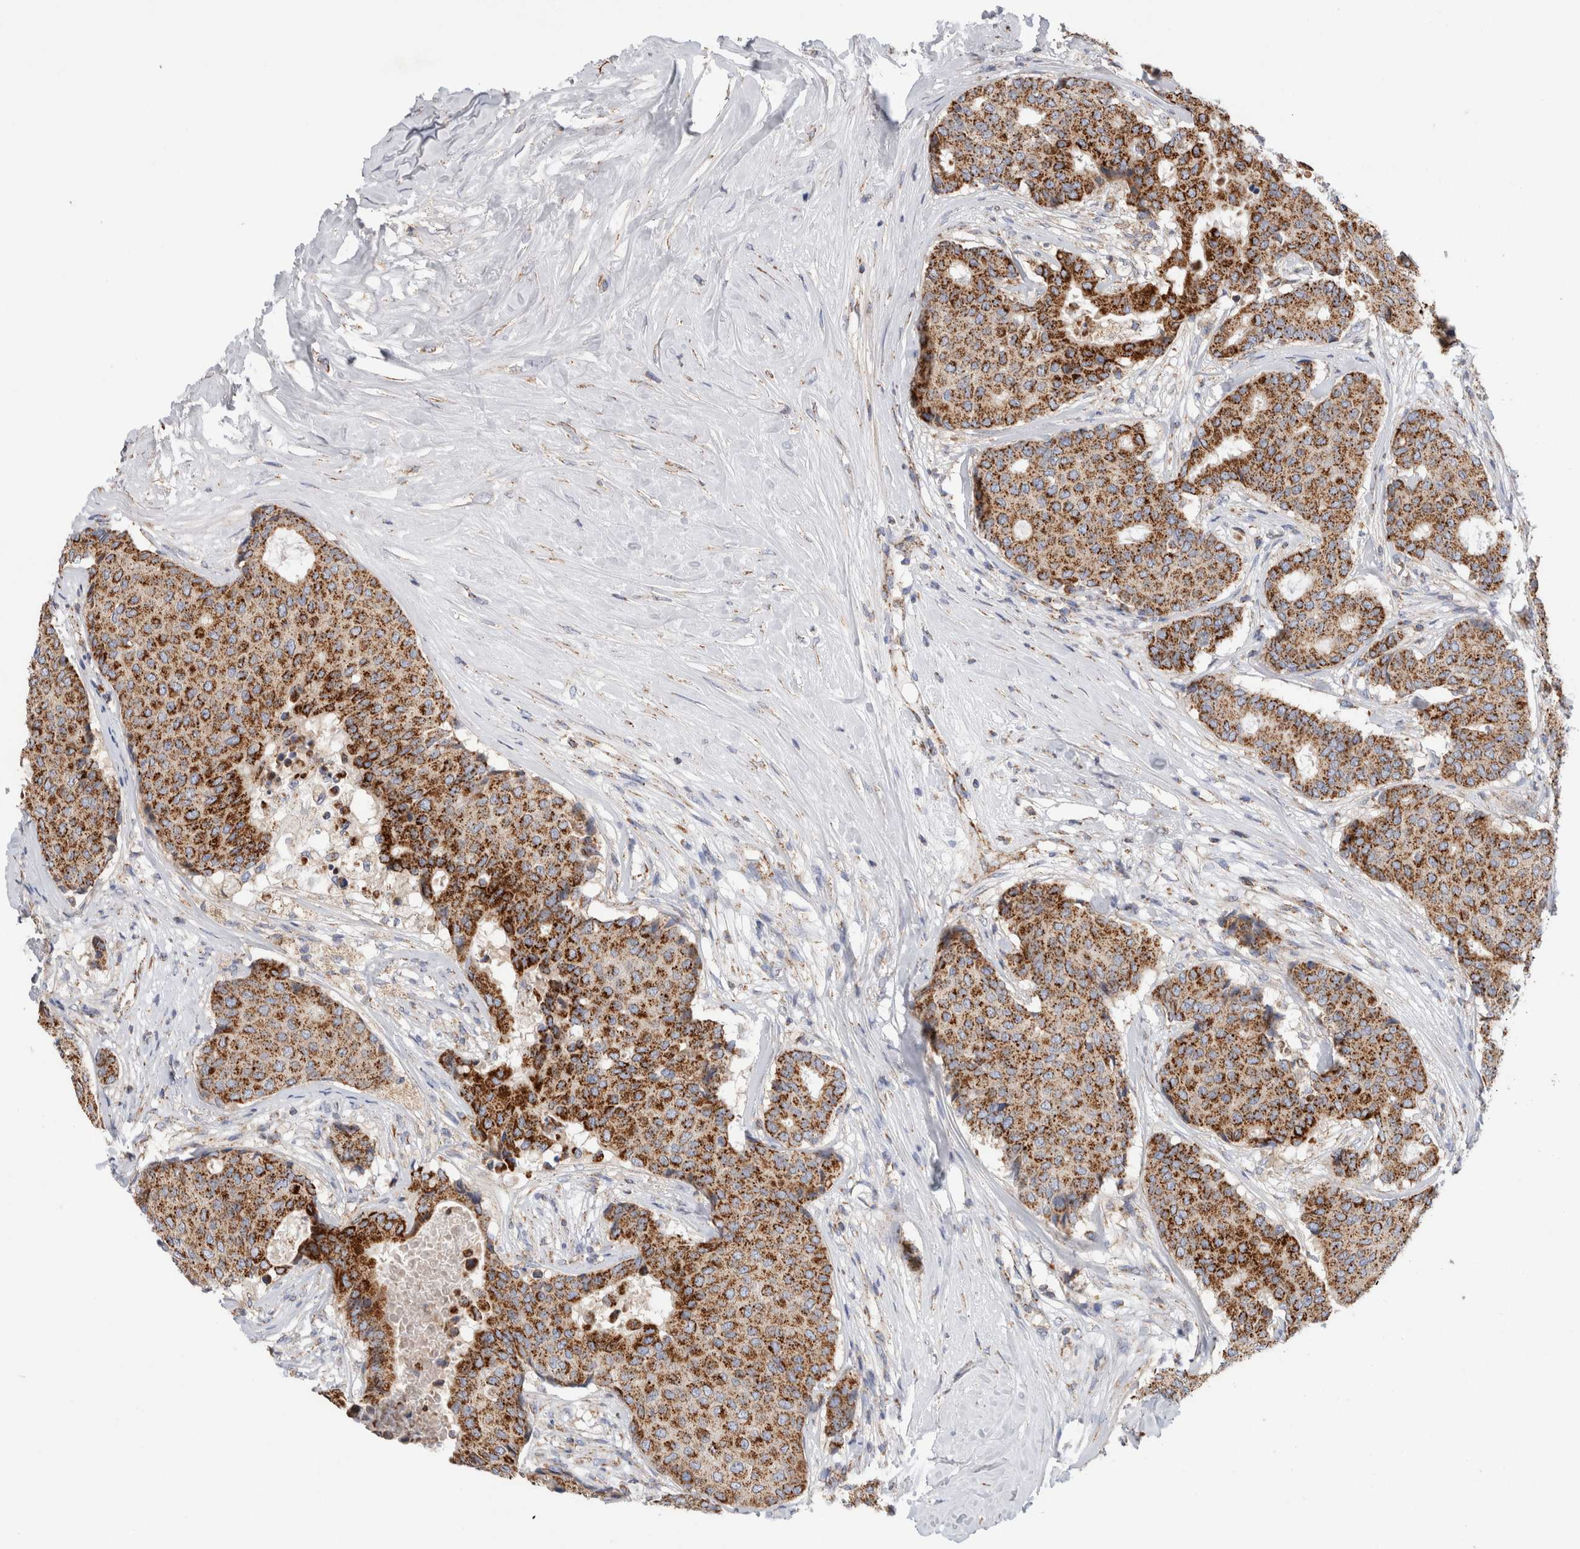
{"staining": {"intensity": "strong", "quantity": ">75%", "location": "cytoplasmic/membranous"}, "tissue": "breast cancer", "cell_type": "Tumor cells", "image_type": "cancer", "snomed": [{"axis": "morphology", "description": "Duct carcinoma"}, {"axis": "topography", "description": "Breast"}], "caption": "IHC photomicrograph of invasive ductal carcinoma (breast) stained for a protein (brown), which reveals high levels of strong cytoplasmic/membranous expression in approximately >75% of tumor cells.", "gene": "IARS2", "patient": {"sex": "female", "age": 75}}